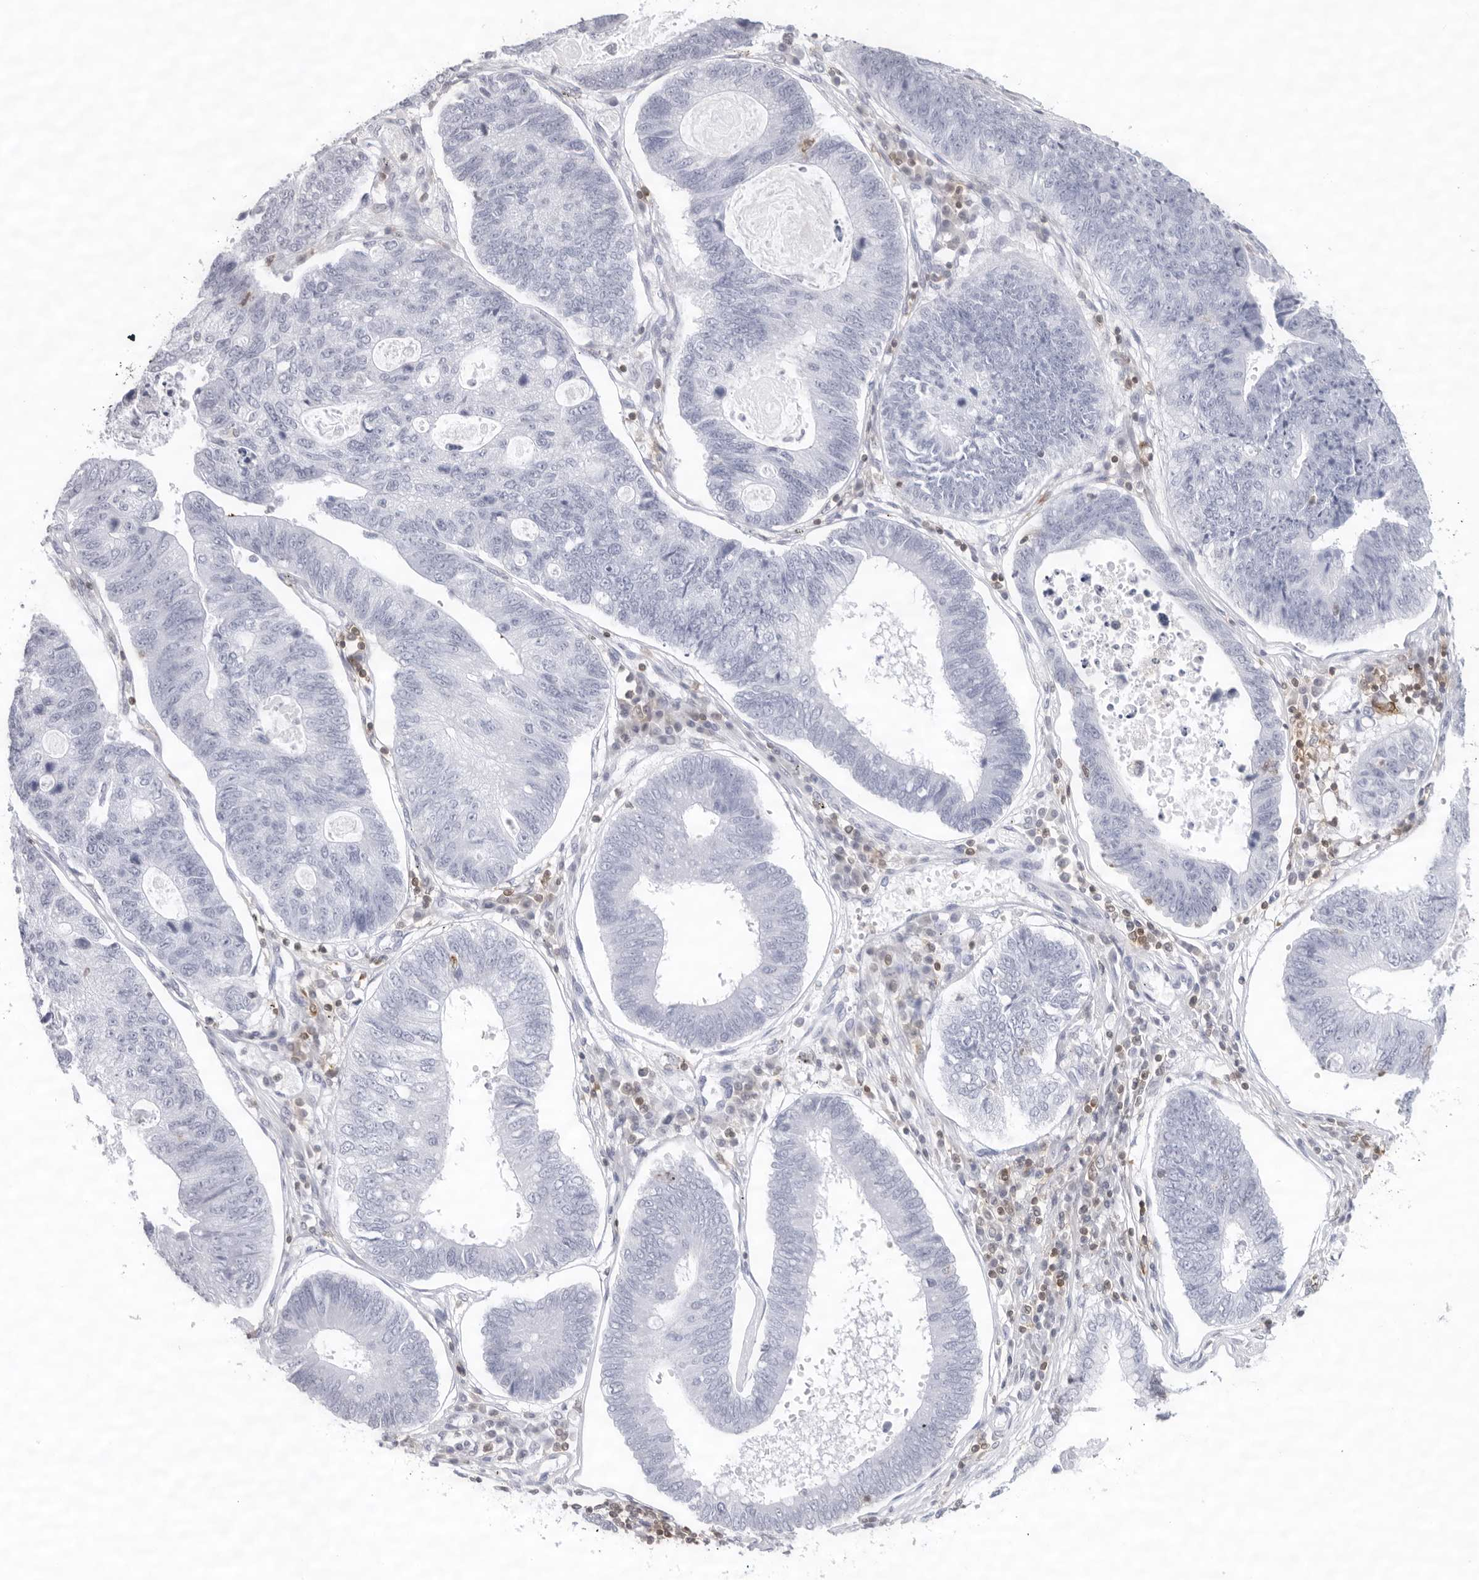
{"staining": {"intensity": "negative", "quantity": "none", "location": "none"}, "tissue": "stomach cancer", "cell_type": "Tumor cells", "image_type": "cancer", "snomed": [{"axis": "morphology", "description": "Adenocarcinoma, NOS"}, {"axis": "topography", "description": "Stomach"}], "caption": "Tumor cells are negative for protein expression in human stomach cancer.", "gene": "FMNL1", "patient": {"sex": "male", "age": 59}}